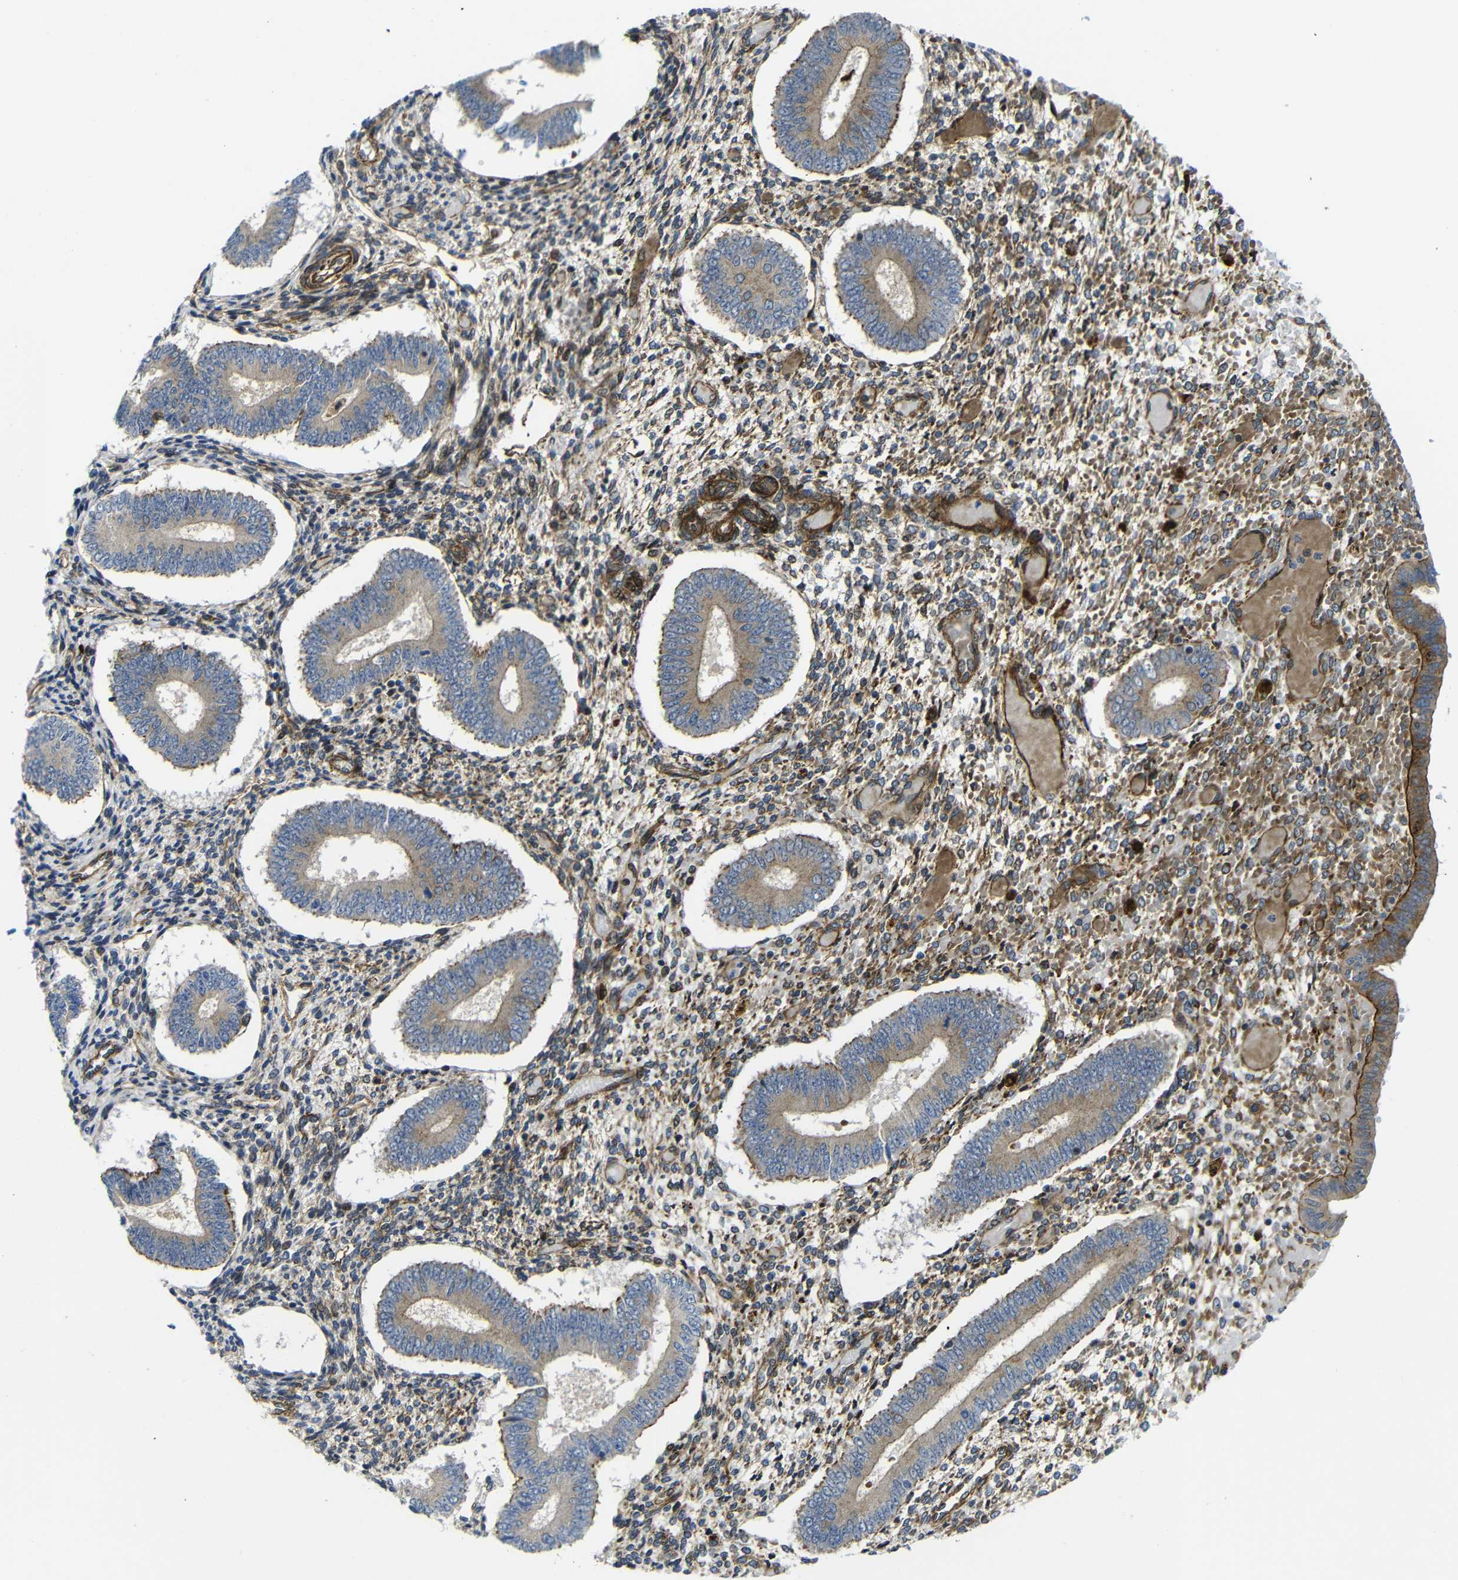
{"staining": {"intensity": "moderate", "quantity": "25%-75%", "location": "cytoplasmic/membranous"}, "tissue": "endometrium", "cell_type": "Cells in endometrial stroma", "image_type": "normal", "snomed": [{"axis": "morphology", "description": "Normal tissue, NOS"}, {"axis": "topography", "description": "Endometrium"}], "caption": "Immunohistochemistry staining of normal endometrium, which shows medium levels of moderate cytoplasmic/membranous expression in approximately 25%-75% of cells in endometrial stroma indicating moderate cytoplasmic/membranous protein staining. The staining was performed using DAB (brown) for protein detection and nuclei were counterstained in hematoxylin (blue).", "gene": "PARP14", "patient": {"sex": "female", "age": 42}}